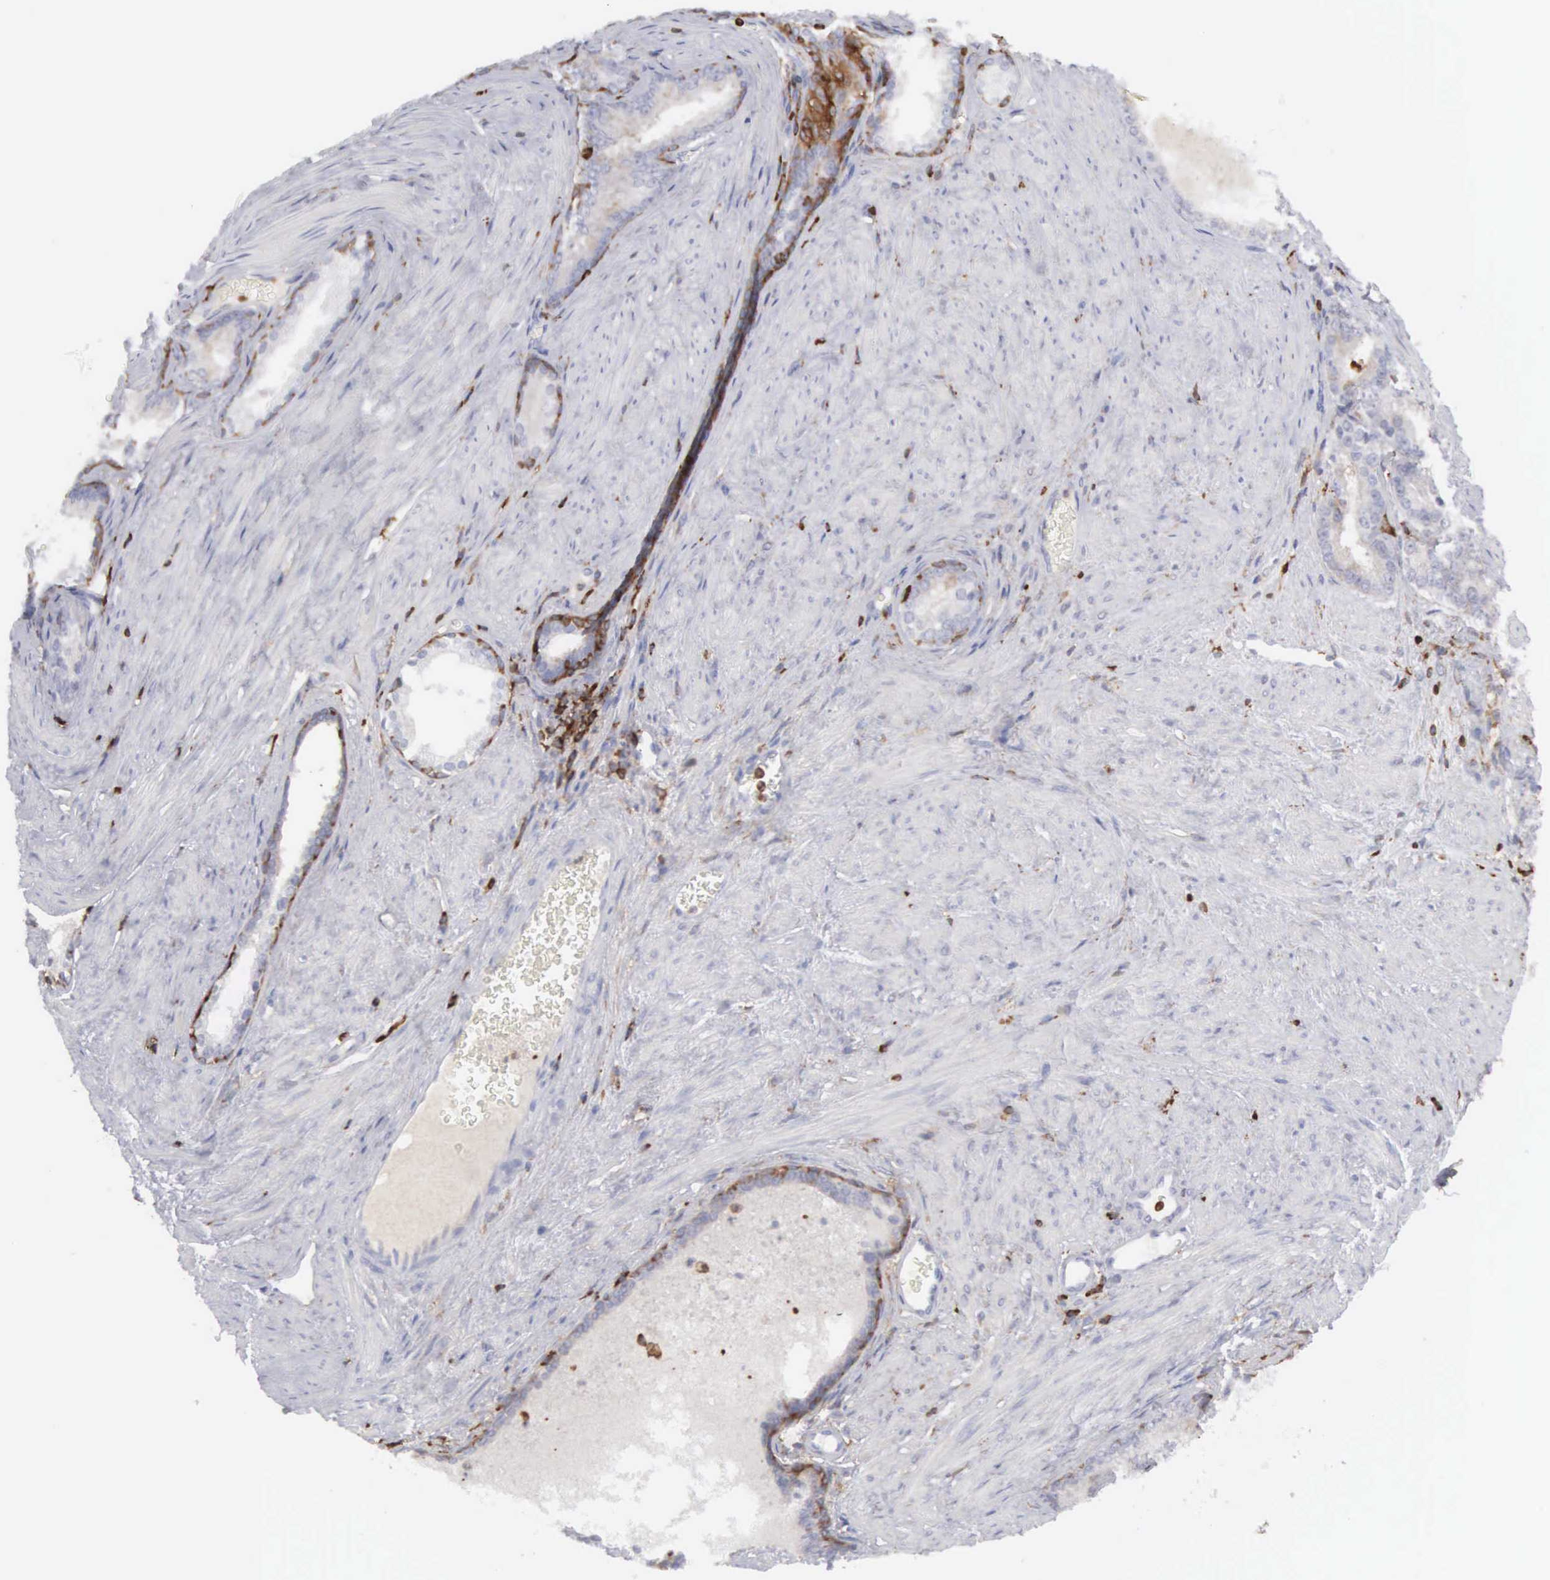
{"staining": {"intensity": "negative", "quantity": "none", "location": "none"}, "tissue": "colorectal cancer", "cell_type": "Tumor cells", "image_type": "cancer", "snomed": [{"axis": "morphology", "description": "Adenocarcinoma, NOS"}, {"axis": "topography", "description": "Rectum"}], "caption": "High magnification brightfield microscopy of colorectal cancer (adenocarcinoma) stained with DAB (3,3'-diaminobenzidine) (brown) and counterstained with hematoxylin (blue): tumor cells show no significant staining.", "gene": "SH3BP1", "patient": {"sex": "female", "age": 65}}